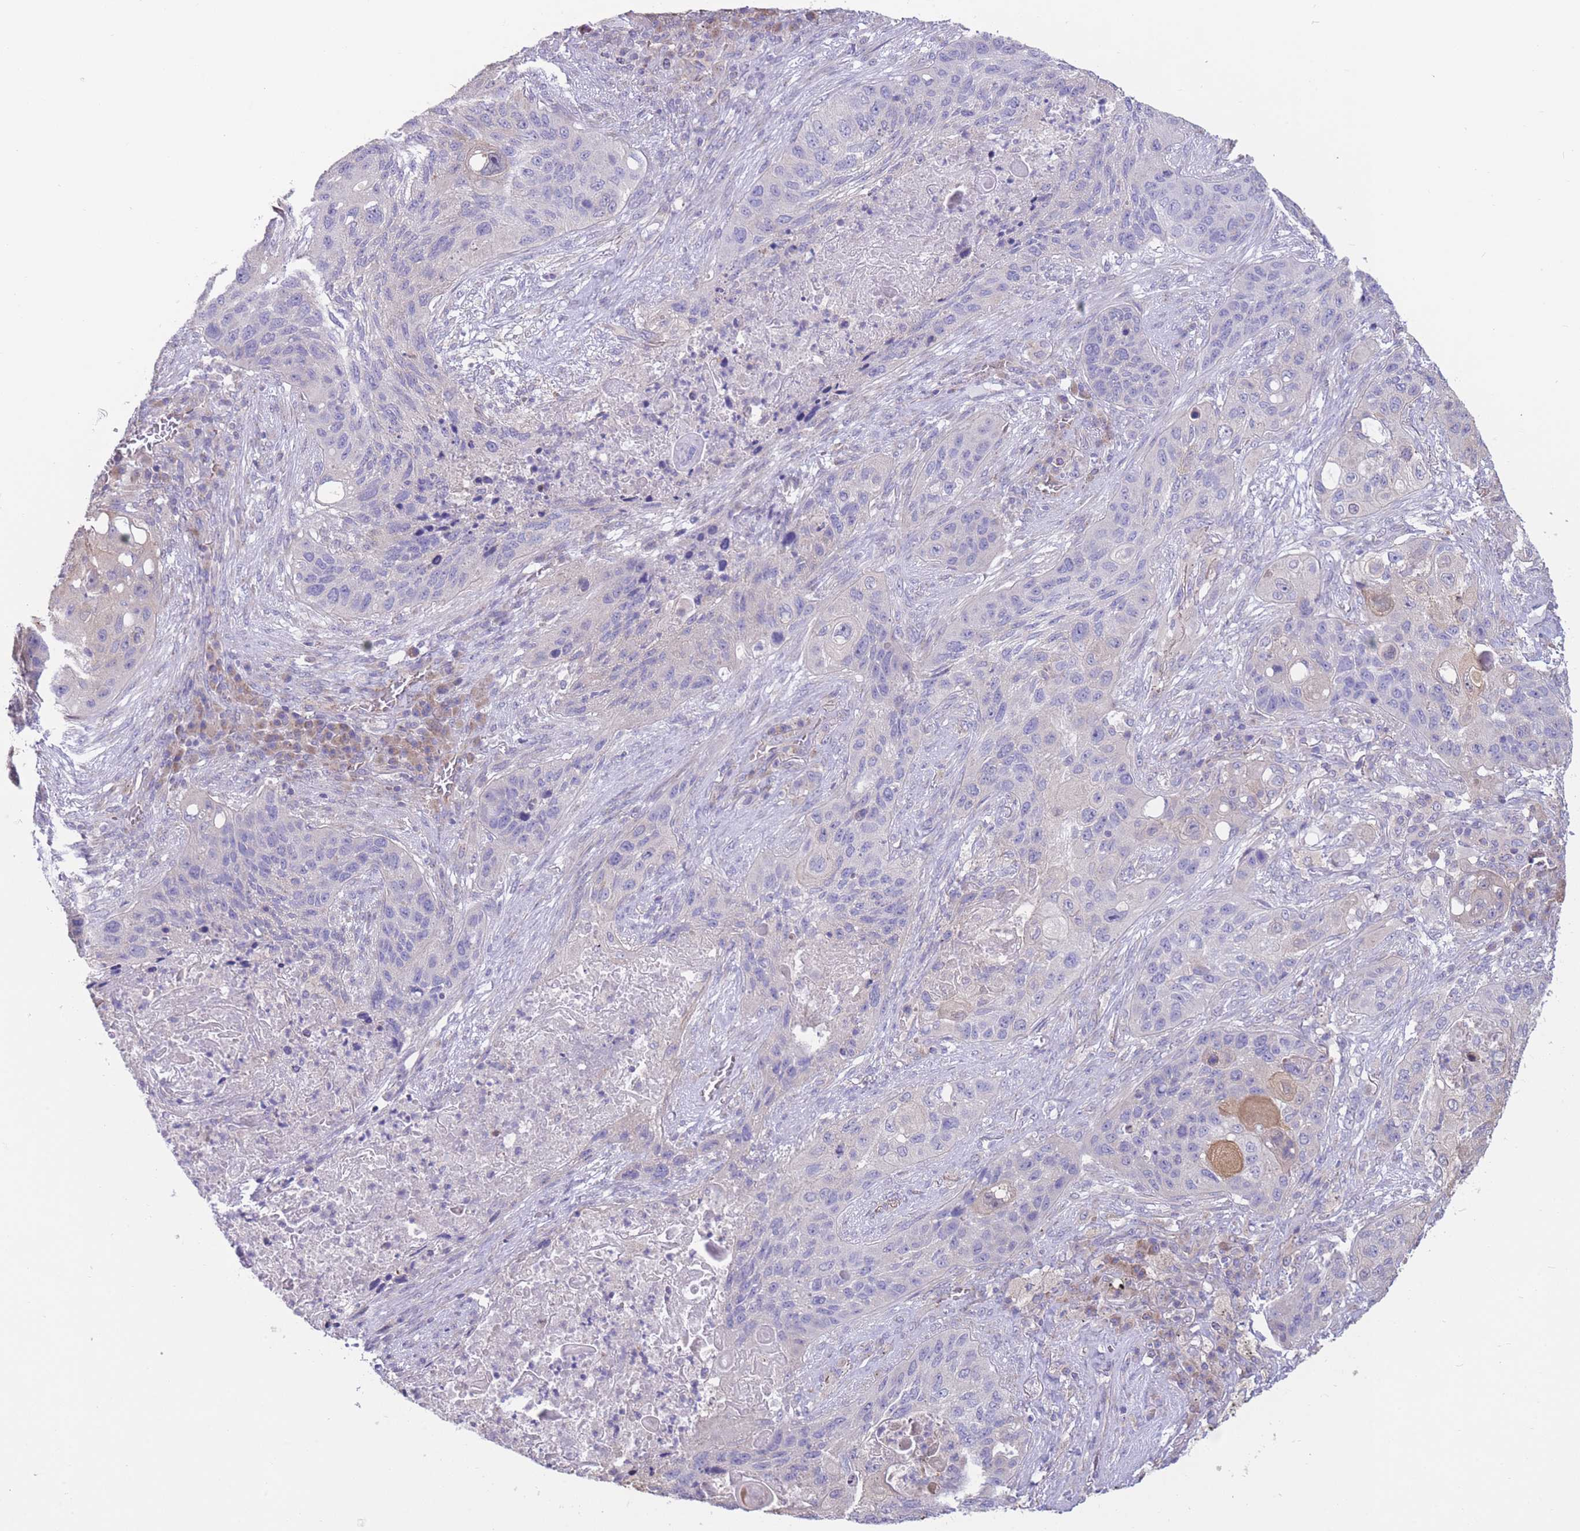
{"staining": {"intensity": "negative", "quantity": "none", "location": "none"}, "tissue": "lung cancer", "cell_type": "Tumor cells", "image_type": "cancer", "snomed": [{"axis": "morphology", "description": "Squamous cell carcinoma, NOS"}, {"axis": "topography", "description": "Lung"}], "caption": "Lung cancer stained for a protein using immunohistochemistry demonstrates no expression tumor cells.", "gene": "ALS2CL", "patient": {"sex": "female", "age": 63}}